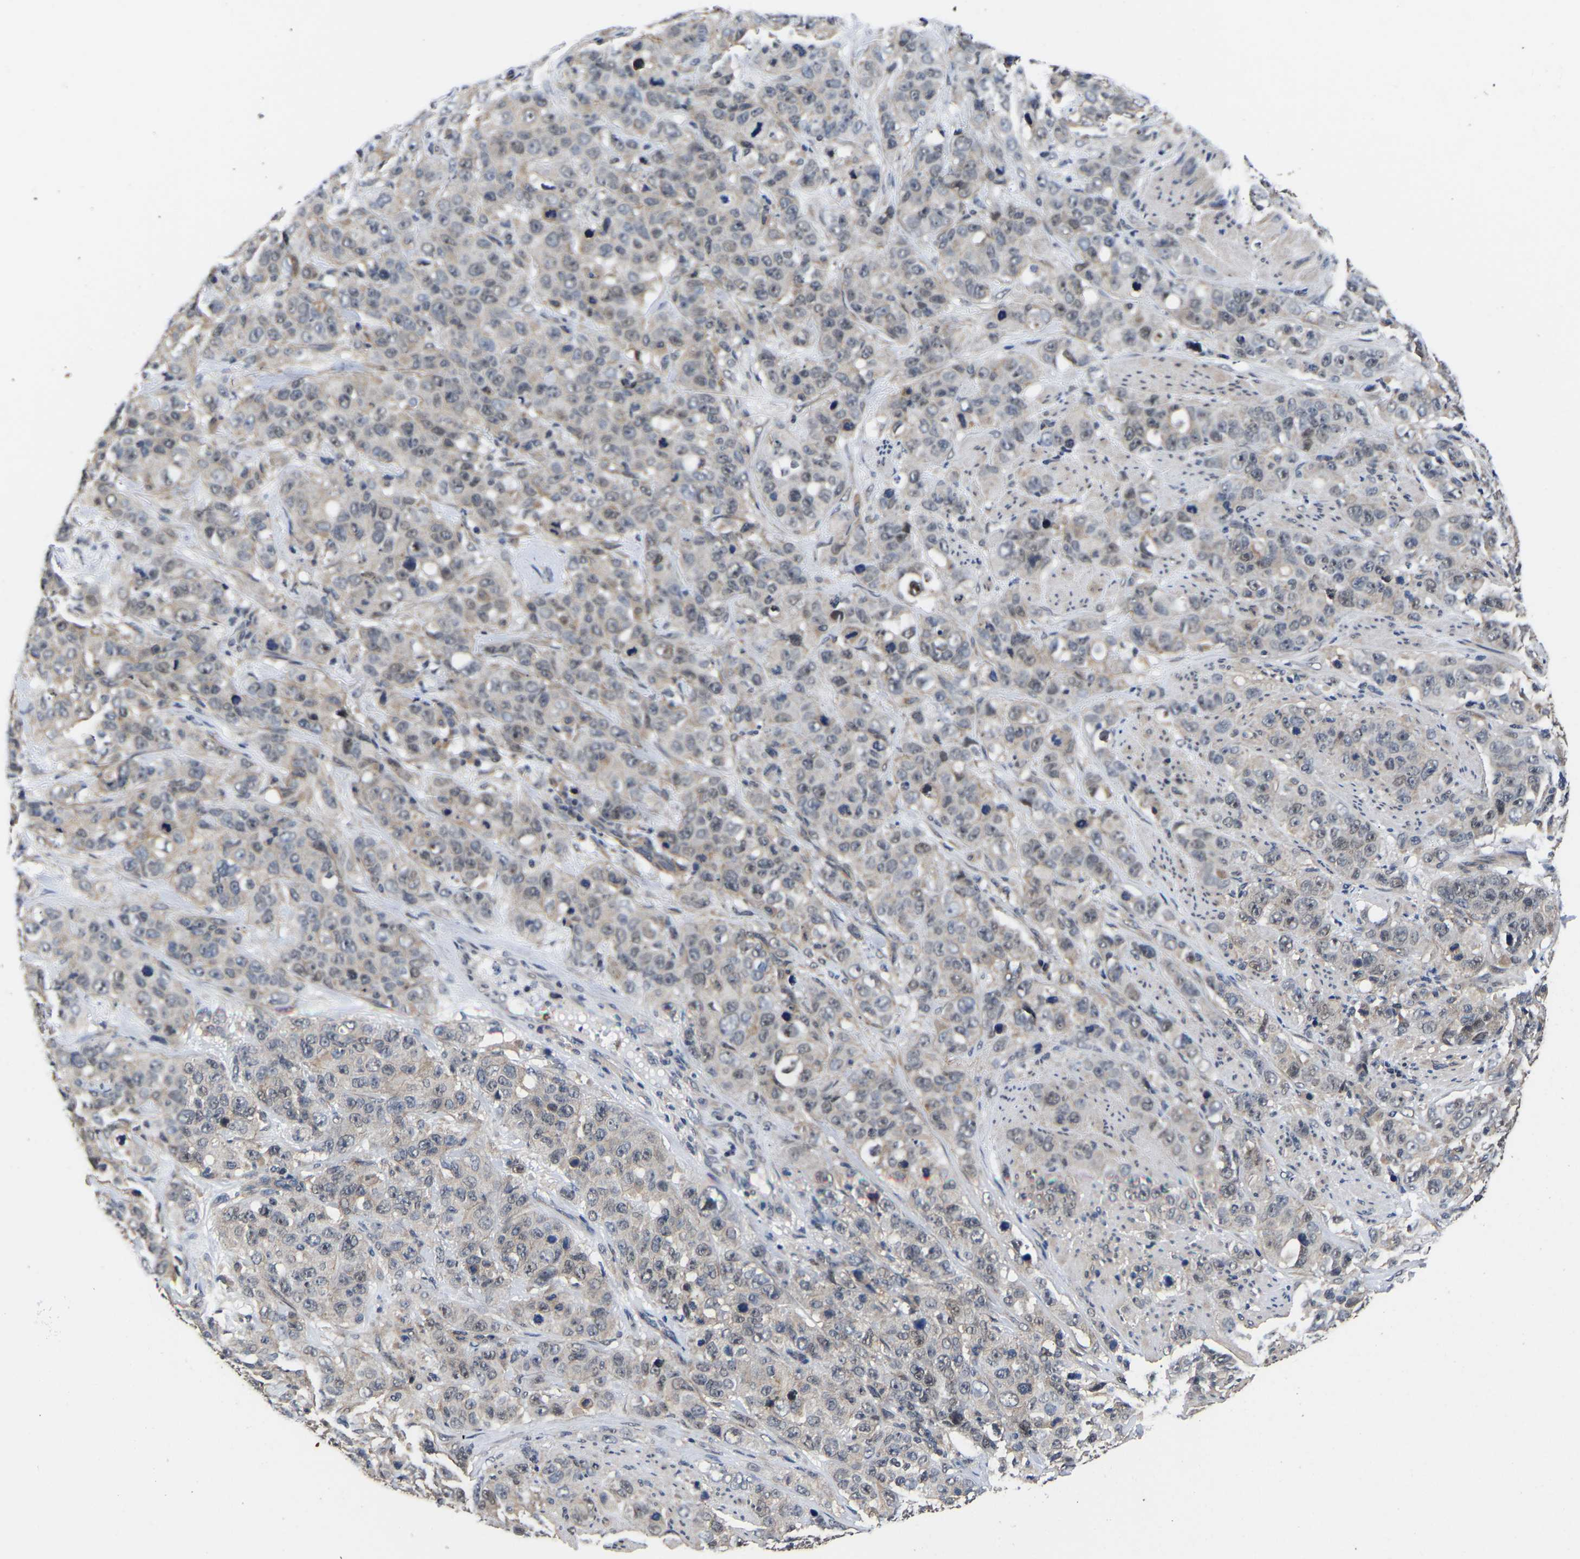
{"staining": {"intensity": "negative", "quantity": "none", "location": "none"}, "tissue": "stomach cancer", "cell_type": "Tumor cells", "image_type": "cancer", "snomed": [{"axis": "morphology", "description": "Adenocarcinoma, NOS"}, {"axis": "topography", "description": "Stomach"}], "caption": "IHC image of human stomach adenocarcinoma stained for a protein (brown), which displays no positivity in tumor cells. (Brightfield microscopy of DAB immunohistochemistry (IHC) at high magnification).", "gene": "METTL16", "patient": {"sex": "male", "age": 48}}